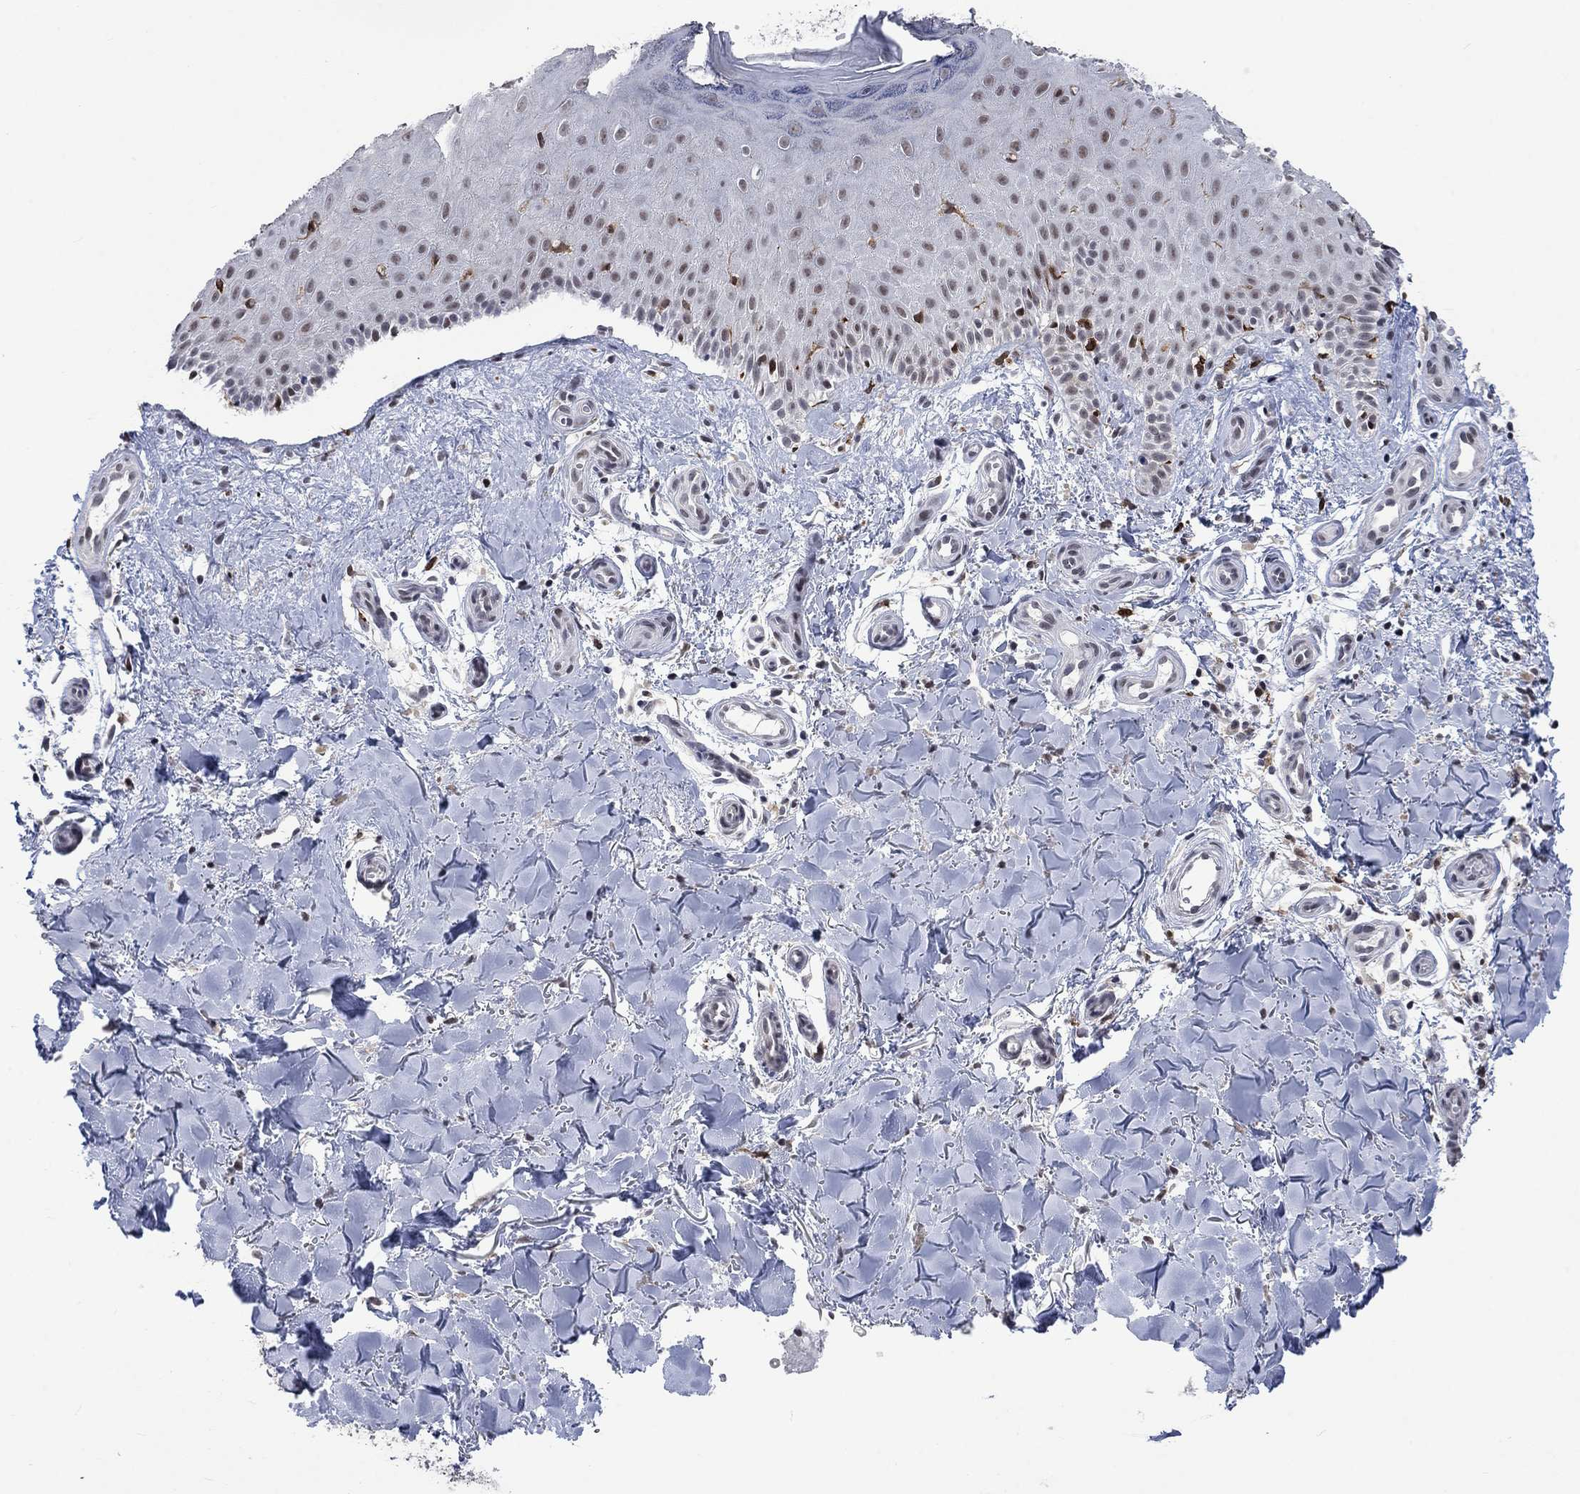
{"staining": {"intensity": "moderate", "quantity": "<25%", "location": "nuclear"}, "tissue": "melanoma", "cell_type": "Tumor cells", "image_type": "cancer", "snomed": [{"axis": "morphology", "description": "Malignant melanoma, NOS"}, {"axis": "topography", "description": "Skin"}], "caption": "Human malignant melanoma stained with a protein marker exhibits moderate staining in tumor cells.", "gene": "HCFC1", "patient": {"sex": "female", "age": 53}}